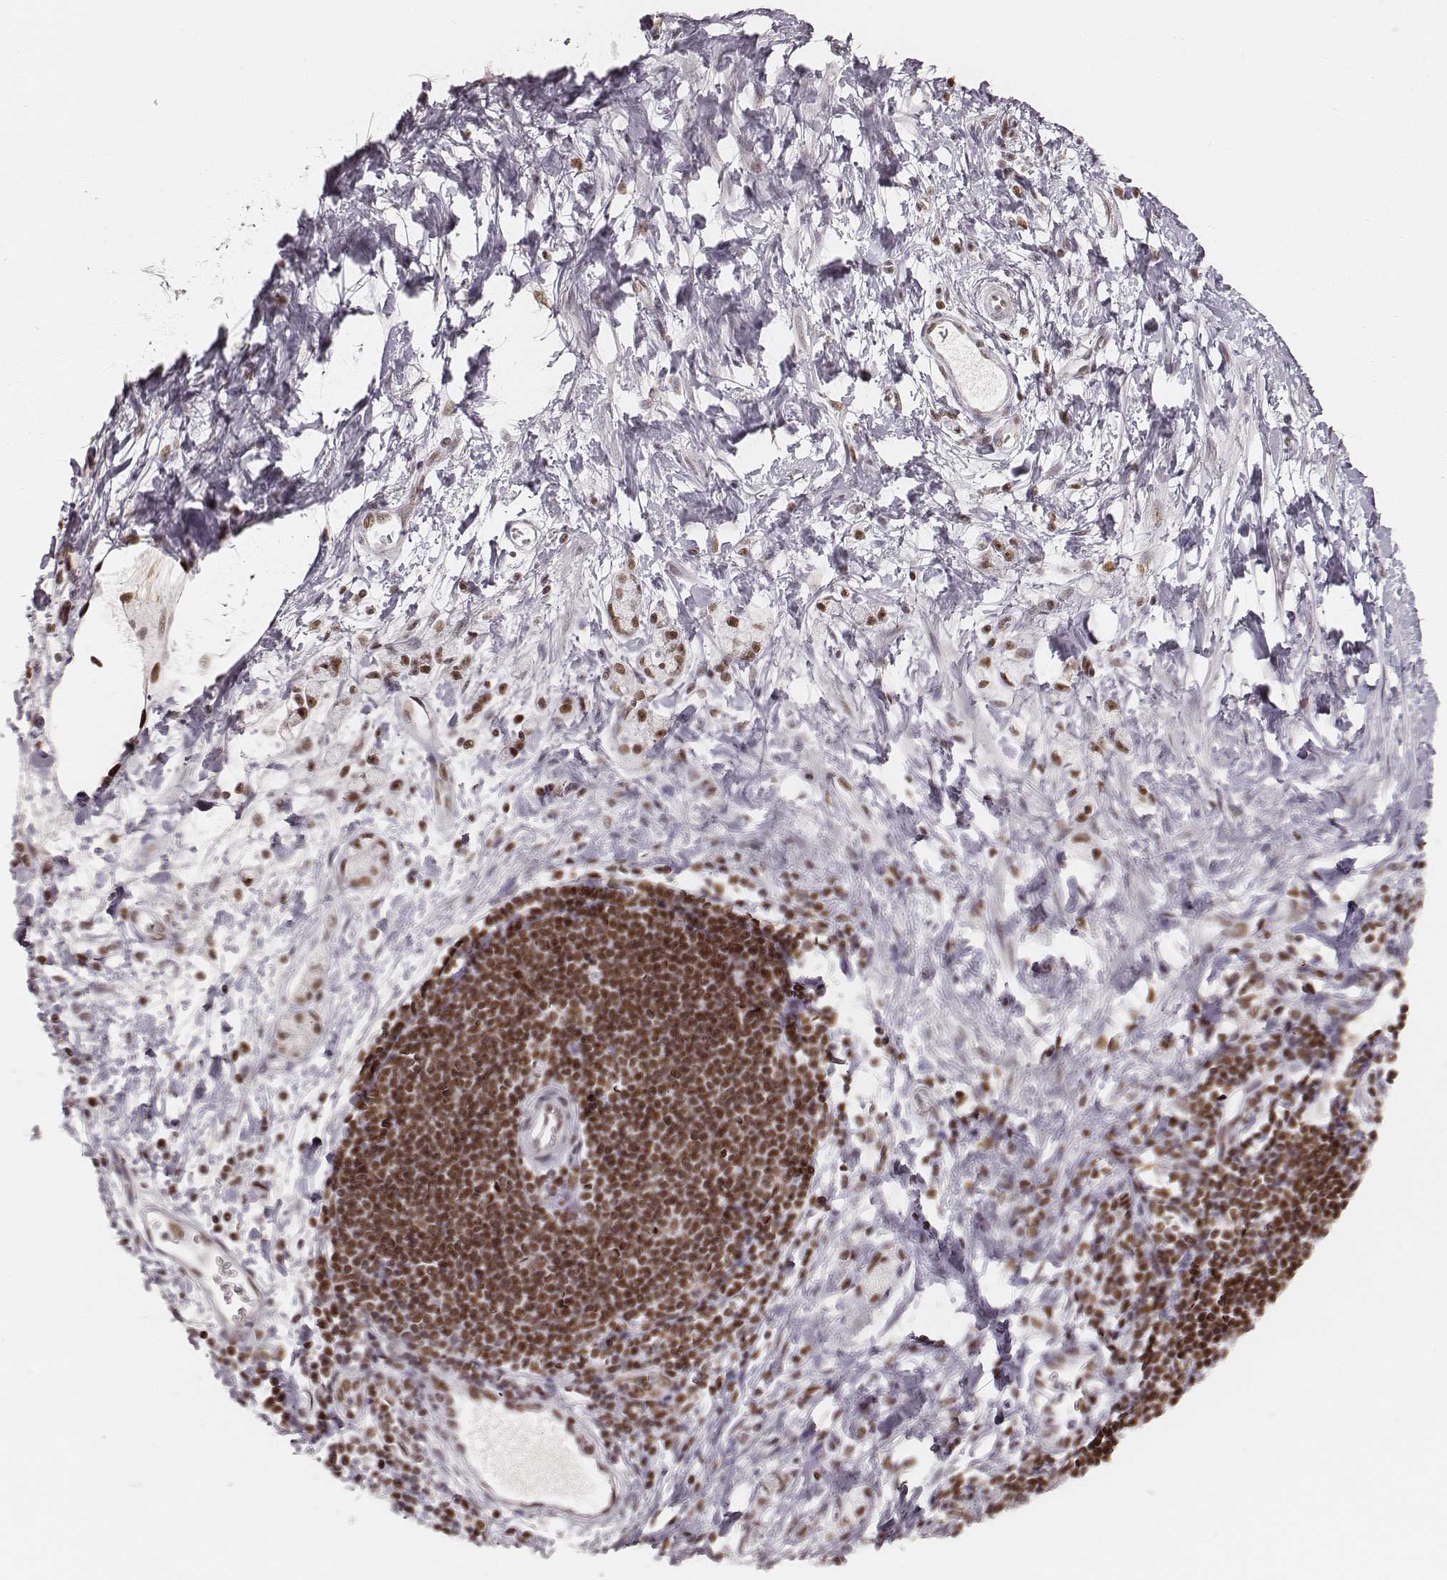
{"staining": {"intensity": "moderate", "quantity": ">75%", "location": "nuclear"}, "tissue": "stomach cancer", "cell_type": "Tumor cells", "image_type": "cancer", "snomed": [{"axis": "morphology", "description": "Adenocarcinoma, NOS"}, {"axis": "topography", "description": "Stomach"}], "caption": "Protein expression analysis of human adenocarcinoma (stomach) reveals moderate nuclear expression in about >75% of tumor cells.", "gene": "PARP1", "patient": {"sex": "male", "age": 58}}